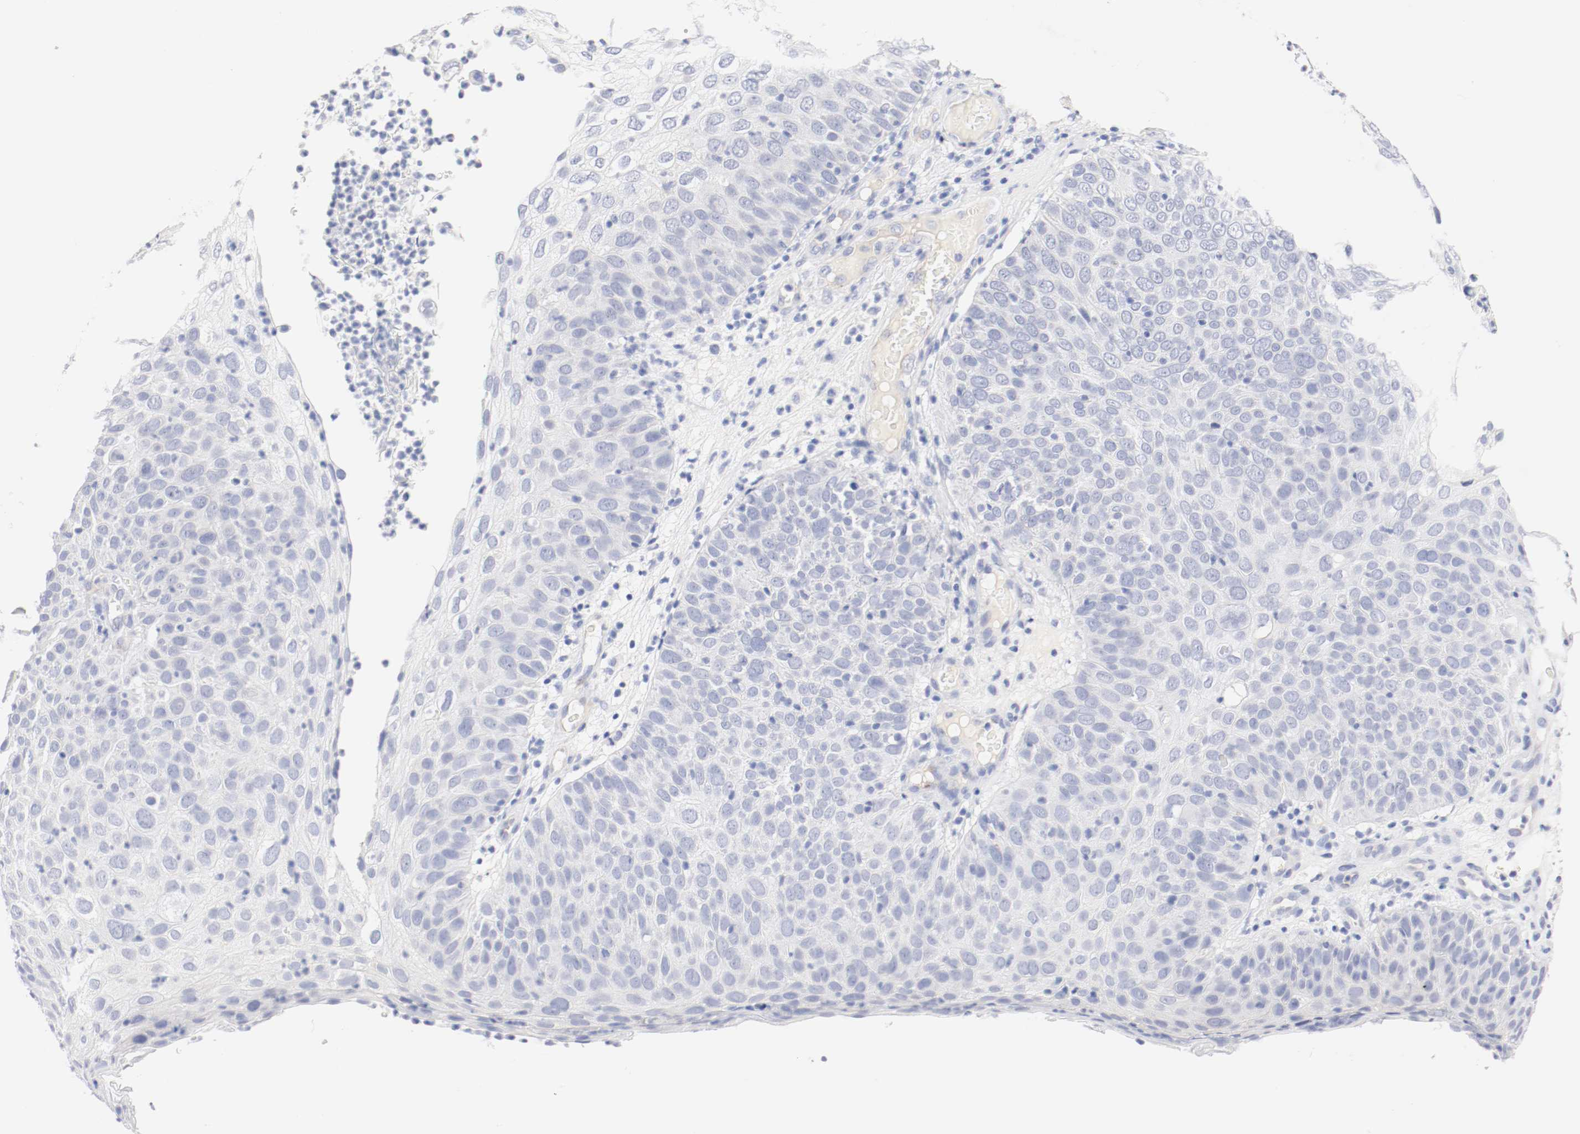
{"staining": {"intensity": "negative", "quantity": "none", "location": "none"}, "tissue": "skin cancer", "cell_type": "Tumor cells", "image_type": "cancer", "snomed": [{"axis": "morphology", "description": "Squamous cell carcinoma, NOS"}, {"axis": "topography", "description": "Skin"}], "caption": "Tumor cells show no significant protein expression in squamous cell carcinoma (skin). (DAB immunohistochemistry (IHC) with hematoxylin counter stain).", "gene": "HOMER1", "patient": {"sex": "male", "age": 87}}